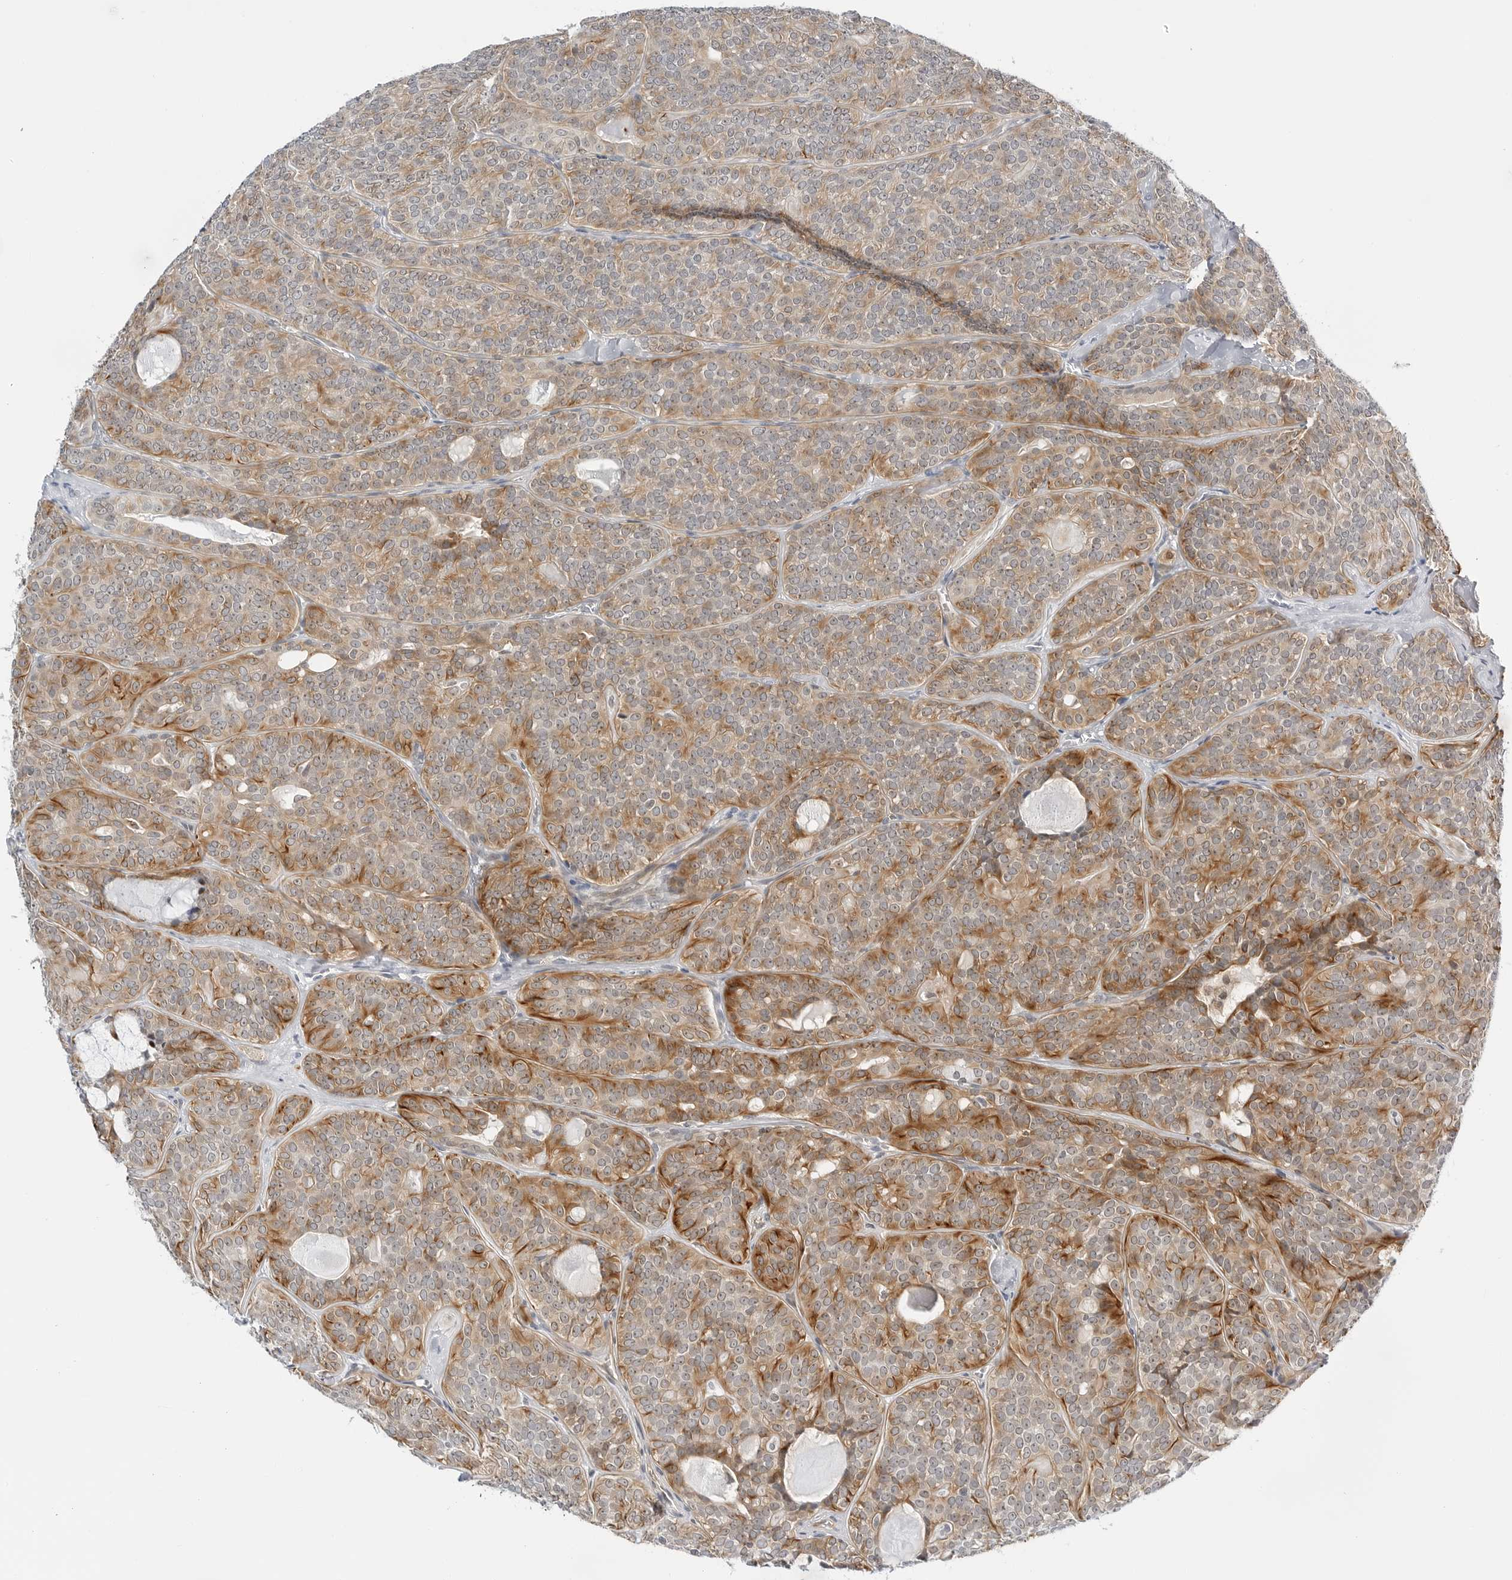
{"staining": {"intensity": "moderate", "quantity": ">75%", "location": "cytoplasmic/membranous"}, "tissue": "head and neck cancer", "cell_type": "Tumor cells", "image_type": "cancer", "snomed": [{"axis": "morphology", "description": "Adenocarcinoma, NOS"}, {"axis": "topography", "description": "Head-Neck"}], "caption": "Protein expression by IHC displays moderate cytoplasmic/membranous positivity in approximately >75% of tumor cells in adenocarcinoma (head and neck).", "gene": "MAP2K5", "patient": {"sex": "male", "age": 66}}